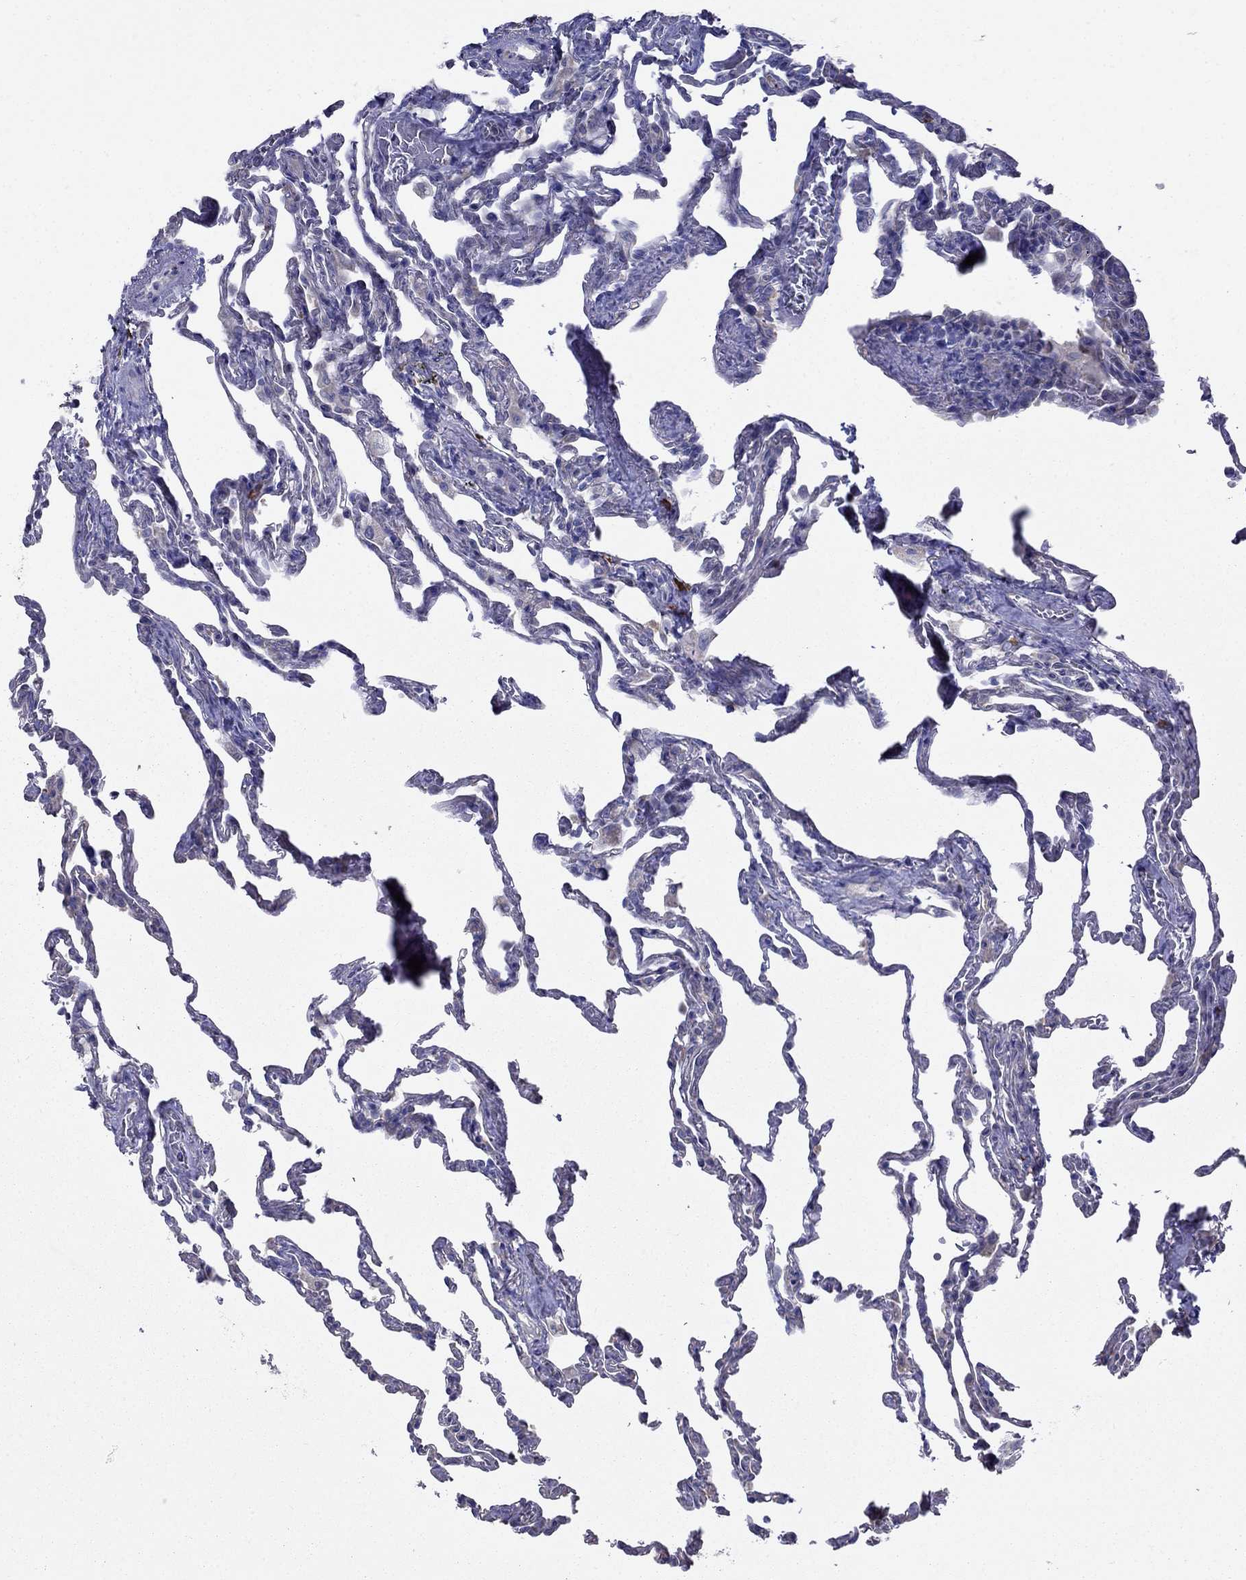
{"staining": {"intensity": "negative", "quantity": "none", "location": "none"}, "tissue": "lung", "cell_type": "Alveolar cells", "image_type": "normal", "snomed": [{"axis": "morphology", "description": "Normal tissue, NOS"}, {"axis": "topography", "description": "Lung"}], "caption": "This is an immunohistochemistry histopathology image of unremarkable human lung. There is no positivity in alveolar cells.", "gene": "LONRF2", "patient": {"sex": "female", "age": 43}}